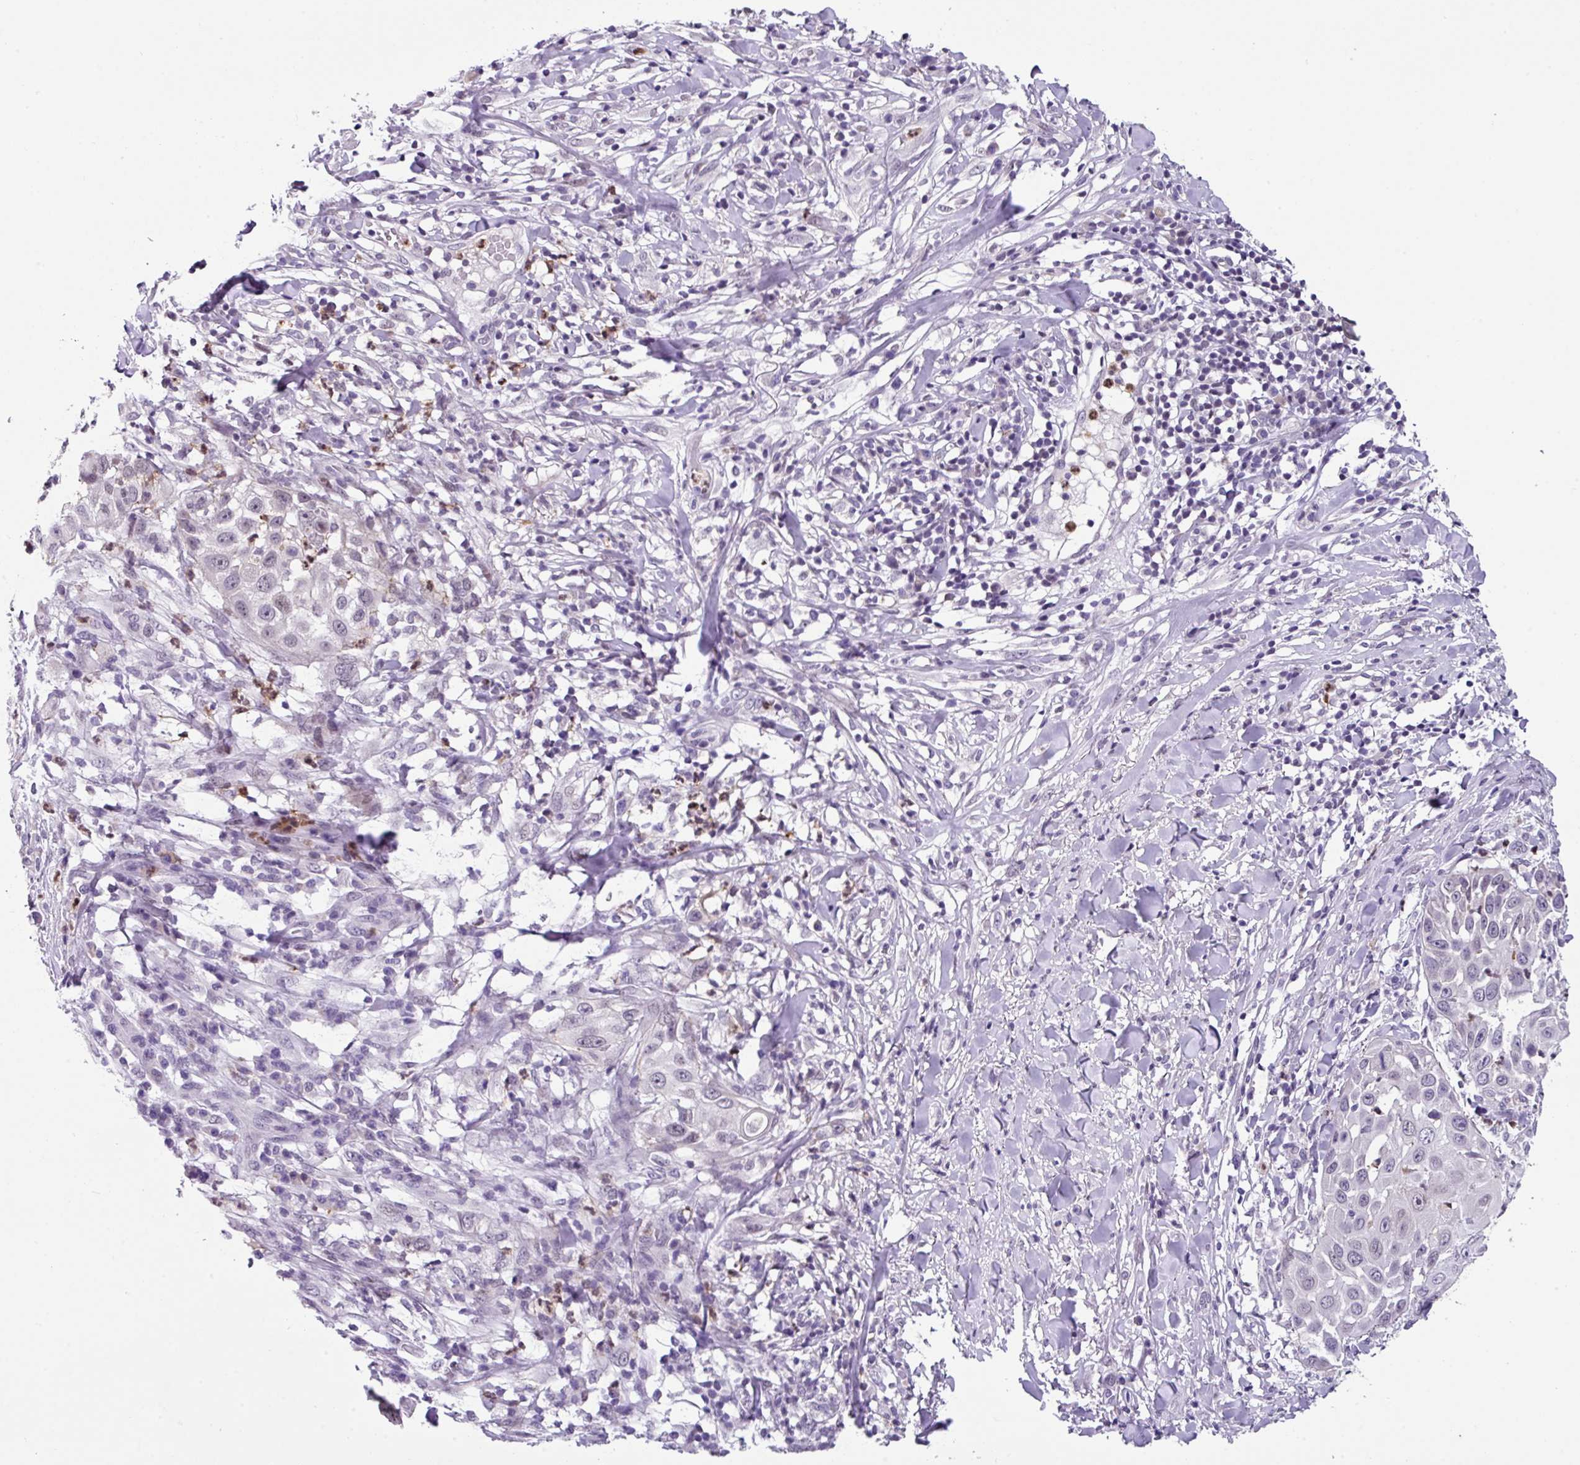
{"staining": {"intensity": "negative", "quantity": "none", "location": "none"}, "tissue": "skin cancer", "cell_type": "Tumor cells", "image_type": "cancer", "snomed": [{"axis": "morphology", "description": "Squamous cell carcinoma, NOS"}, {"axis": "topography", "description": "Skin"}], "caption": "Micrograph shows no protein expression in tumor cells of skin squamous cell carcinoma tissue.", "gene": "ZFP3", "patient": {"sex": "female", "age": 44}}